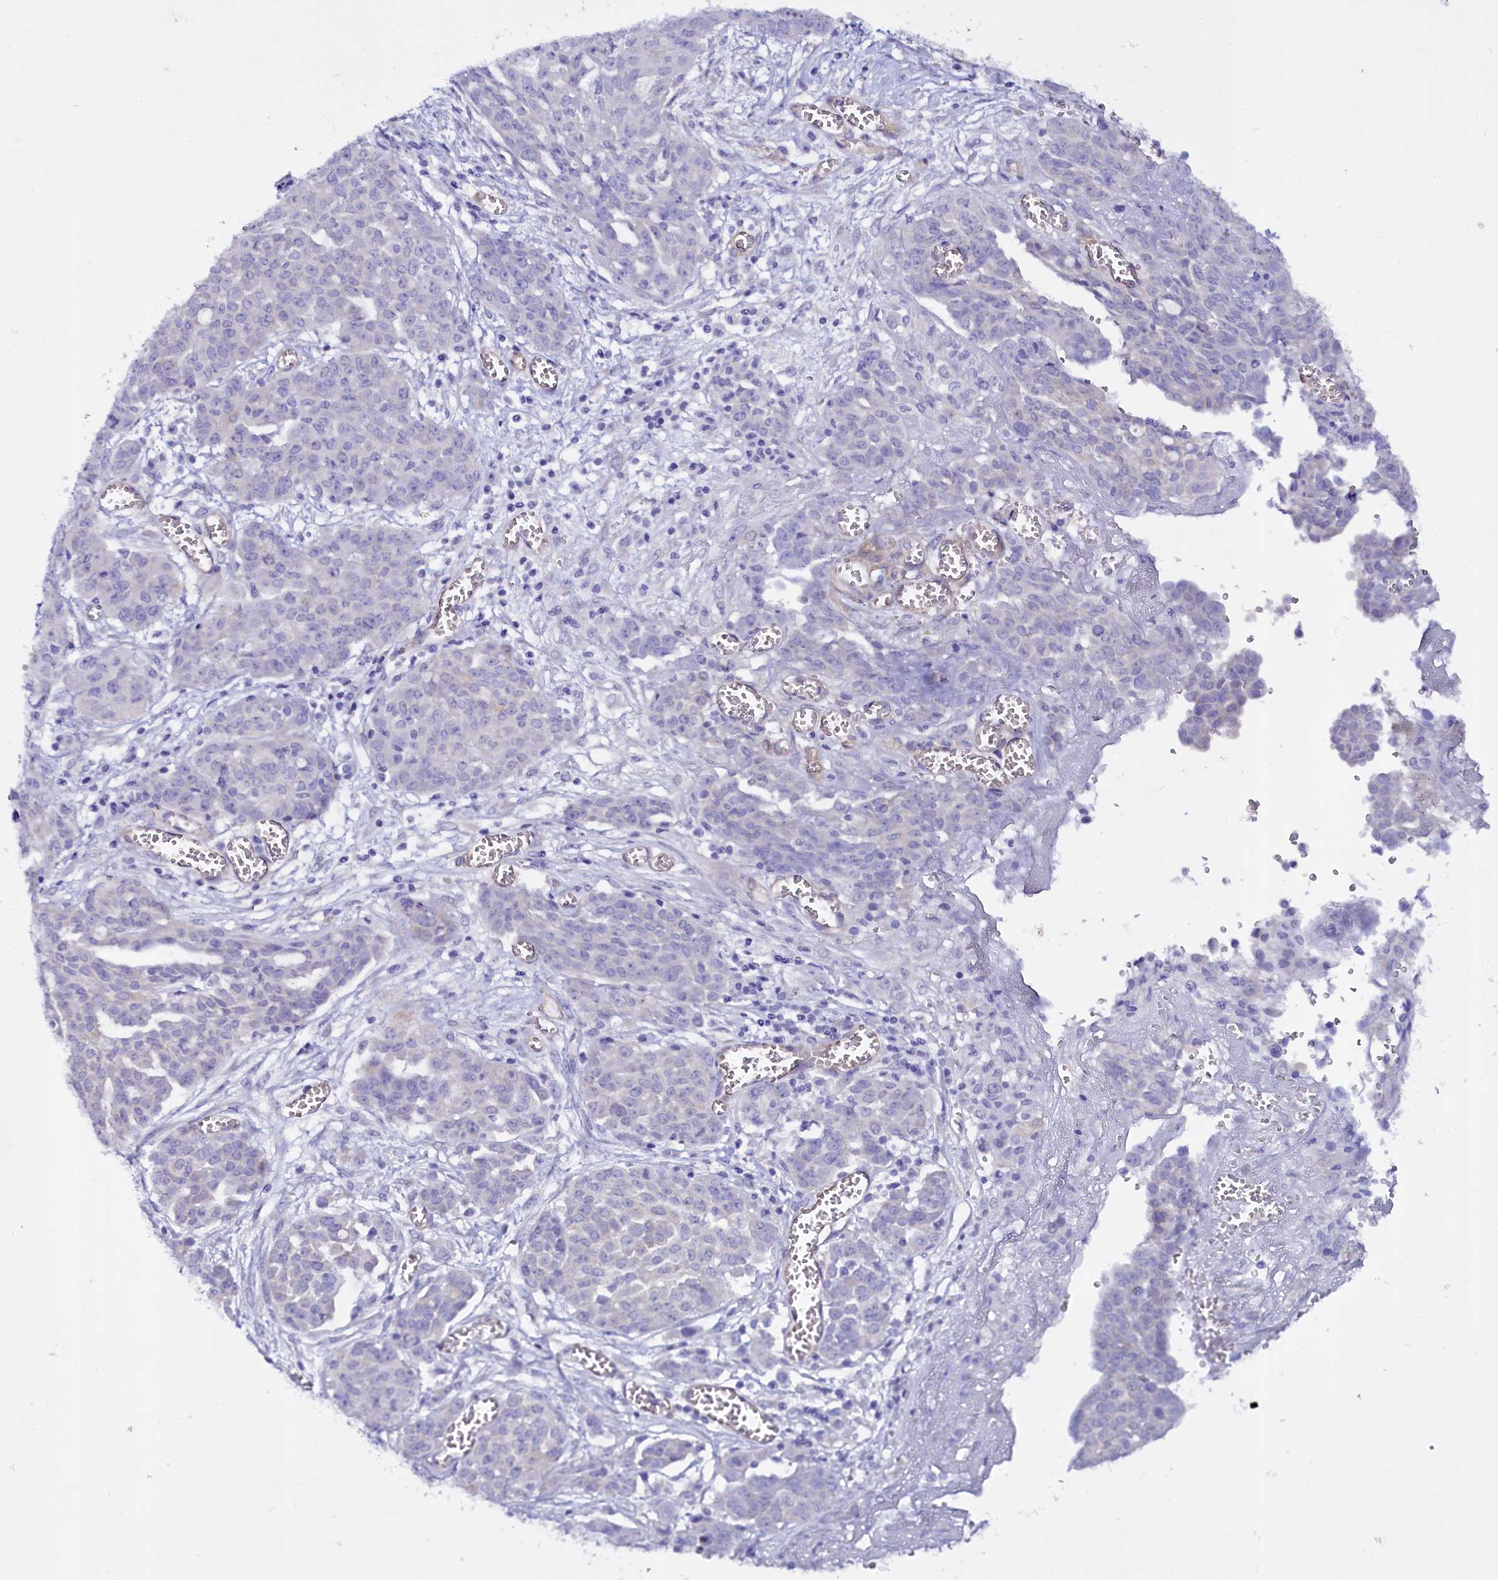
{"staining": {"intensity": "negative", "quantity": "none", "location": "none"}, "tissue": "ovarian cancer", "cell_type": "Tumor cells", "image_type": "cancer", "snomed": [{"axis": "morphology", "description": "Cystadenocarcinoma, serous, NOS"}, {"axis": "topography", "description": "Soft tissue"}, {"axis": "topography", "description": "Ovary"}], "caption": "This histopathology image is of ovarian cancer stained with IHC to label a protein in brown with the nuclei are counter-stained blue. There is no staining in tumor cells.", "gene": "STXBP1", "patient": {"sex": "female", "age": 57}}